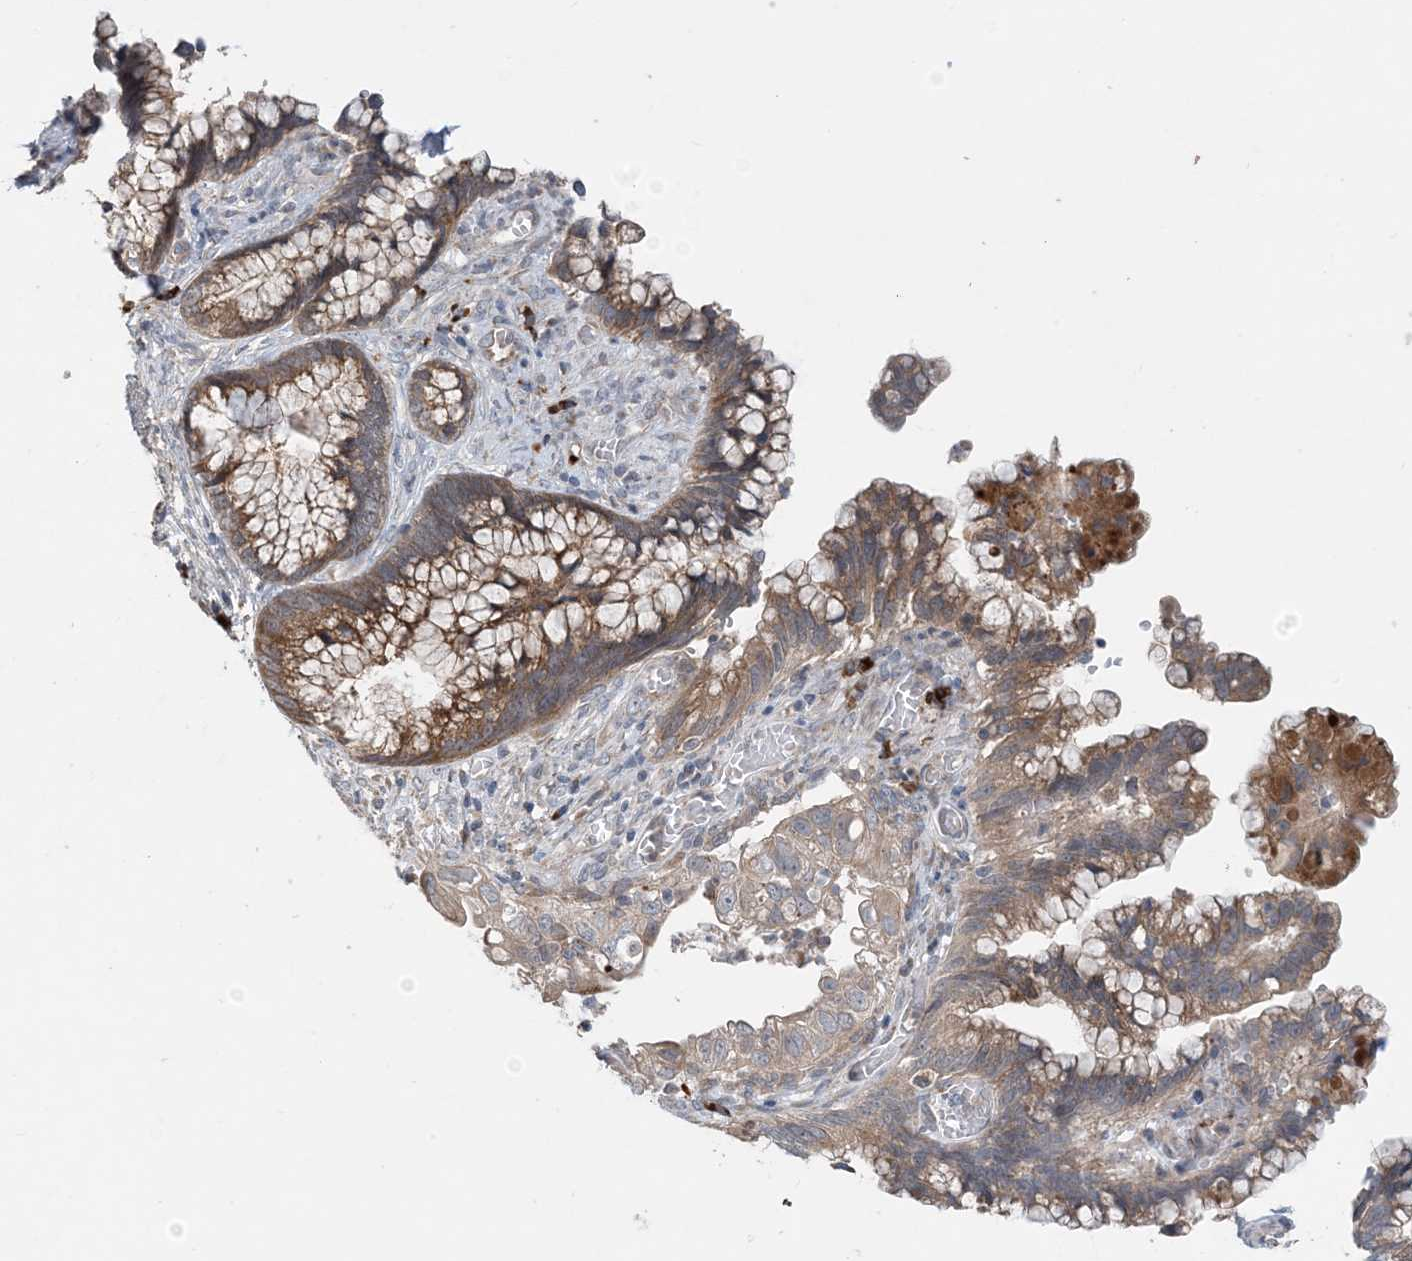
{"staining": {"intensity": "moderate", "quantity": ">75%", "location": "cytoplasmic/membranous"}, "tissue": "cervical cancer", "cell_type": "Tumor cells", "image_type": "cancer", "snomed": [{"axis": "morphology", "description": "Adenocarcinoma, NOS"}, {"axis": "topography", "description": "Cervix"}], "caption": "Human cervical adenocarcinoma stained with a protein marker displays moderate staining in tumor cells.", "gene": "PHOSPHO2", "patient": {"sex": "female", "age": 44}}